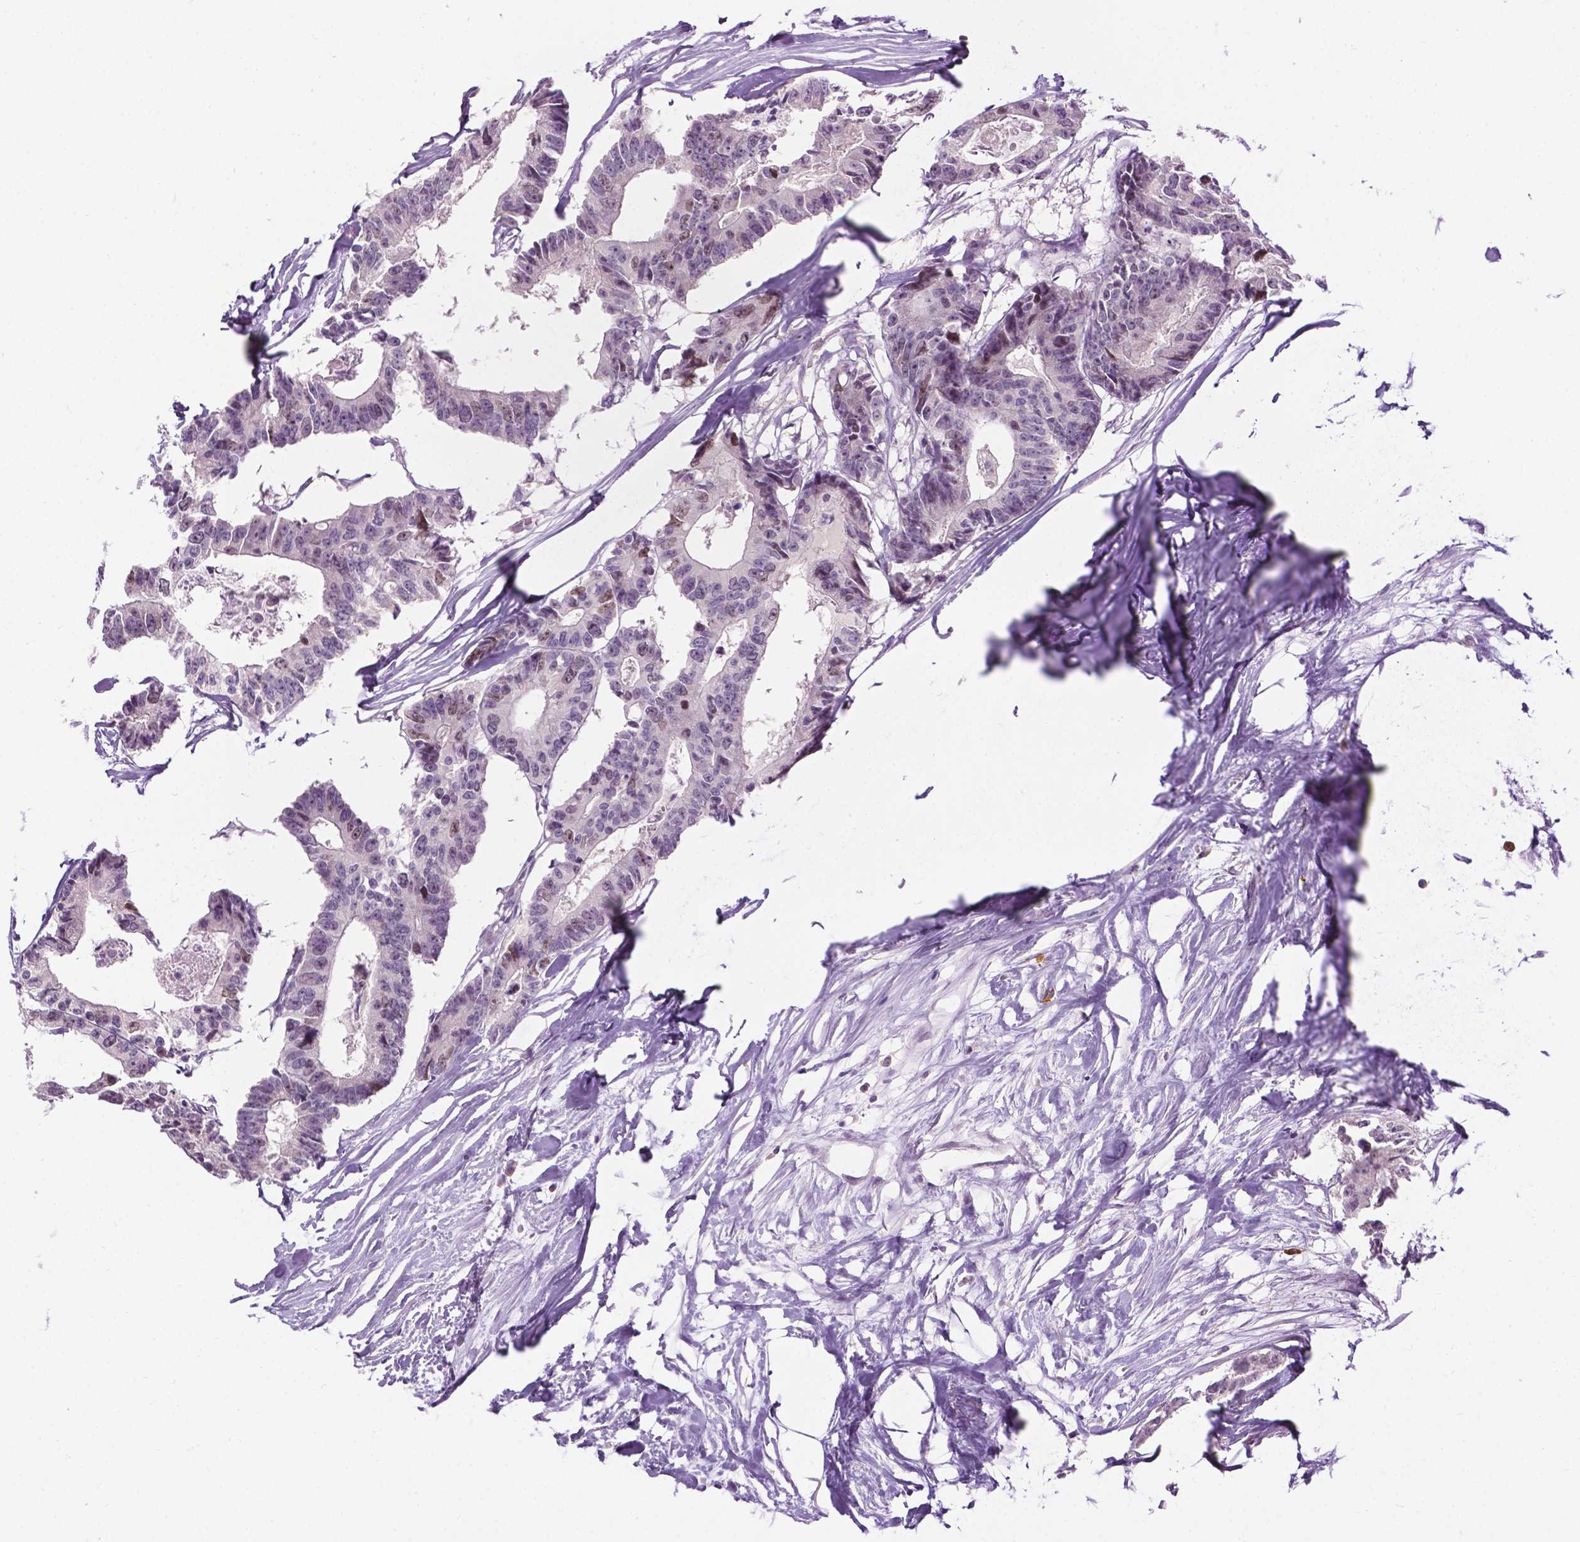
{"staining": {"intensity": "weak", "quantity": "<25%", "location": "nuclear"}, "tissue": "colorectal cancer", "cell_type": "Tumor cells", "image_type": "cancer", "snomed": [{"axis": "morphology", "description": "Adenocarcinoma, NOS"}, {"axis": "topography", "description": "Rectum"}], "caption": "Immunohistochemistry image of human colorectal cancer stained for a protein (brown), which displays no positivity in tumor cells.", "gene": "DENND4A", "patient": {"sex": "male", "age": 57}}